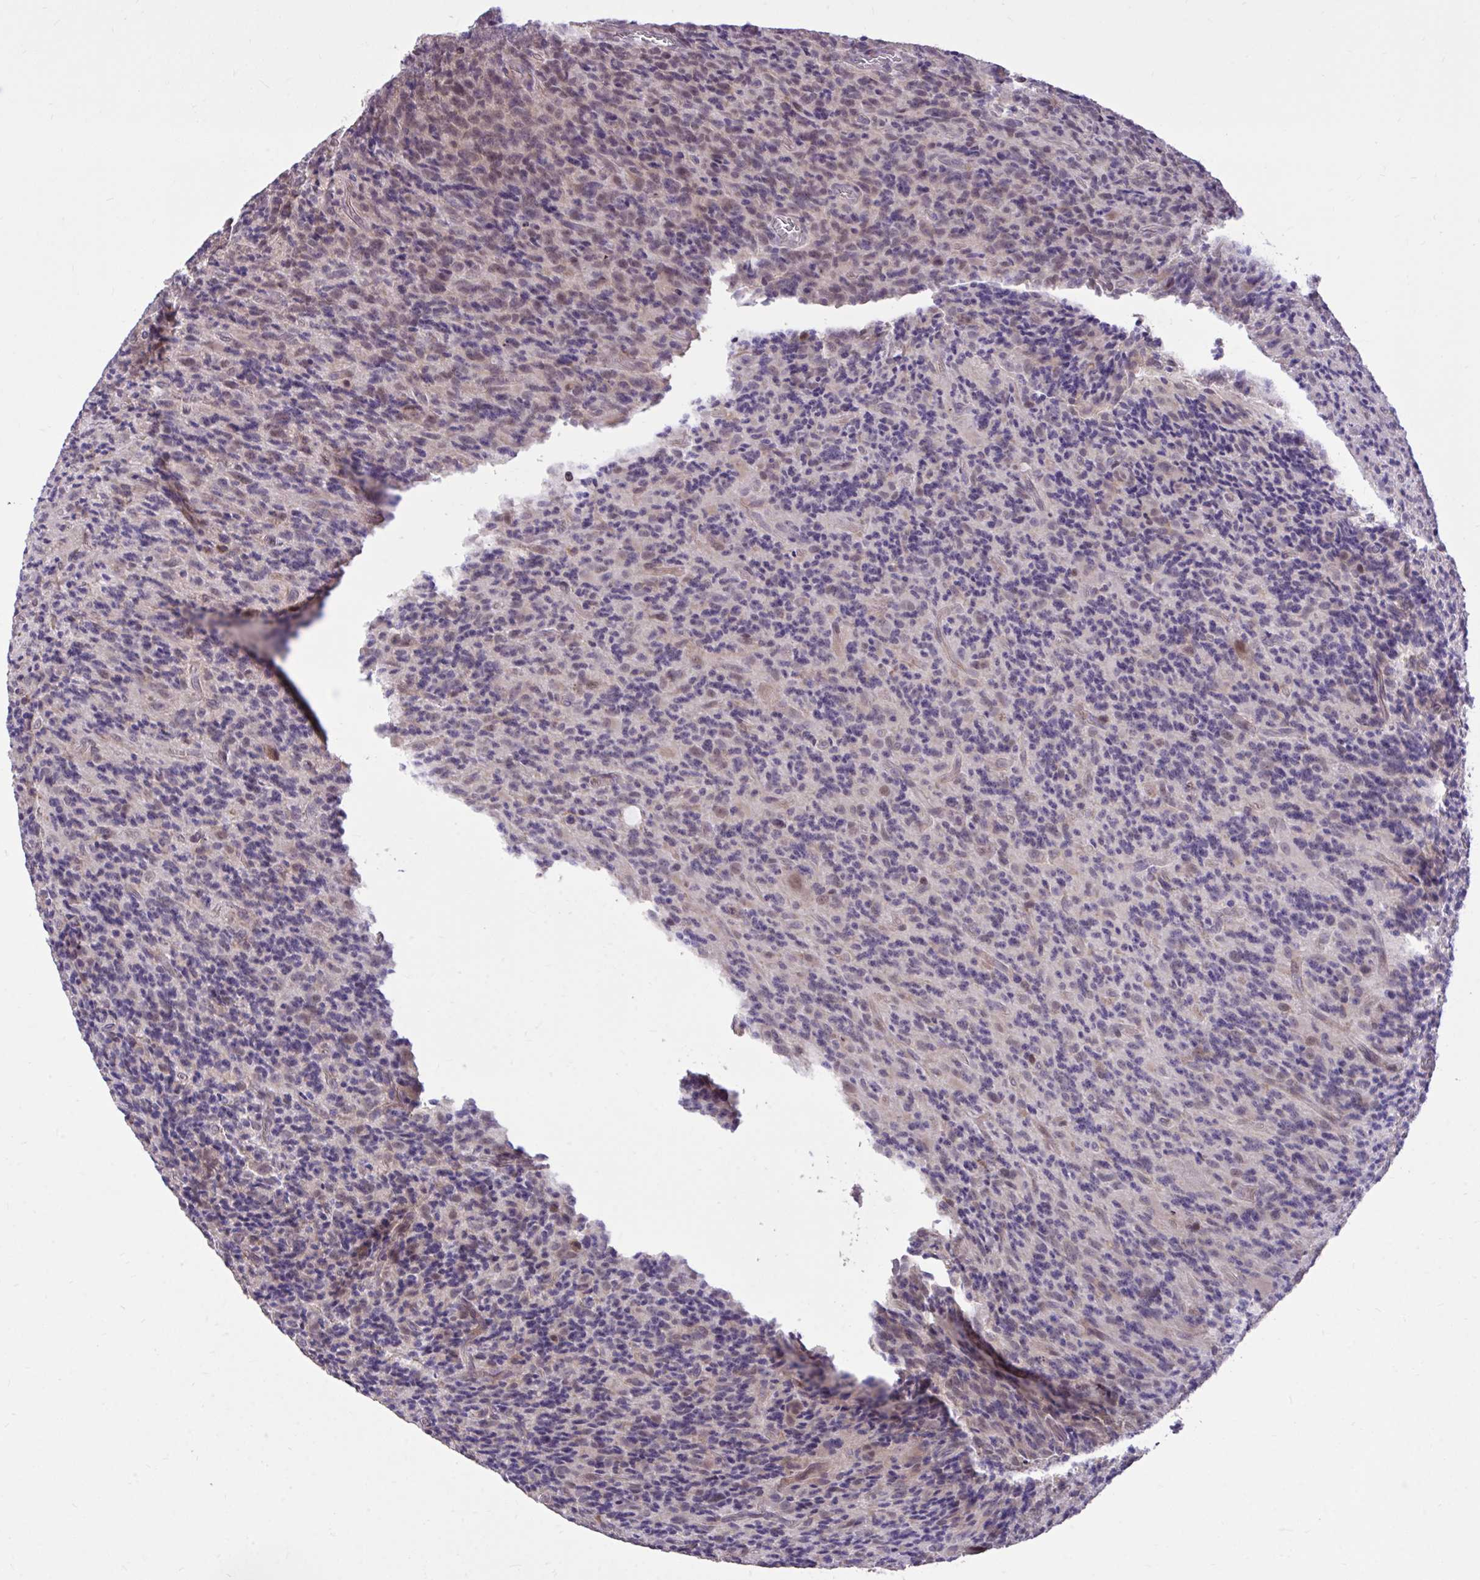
{"staining": {"intensity": "weak", "quantity": "<25%", "location": "nuclear"}, "tissue": "glioma", "cell_type": "Tumor cells", "image_type": "cancer", "snomed": [{"axis": "morphology", "description": "Glioma, malignant, High grade"}, {"axis": "topography", "description": "Brain"}], "caption": "IHC image of neoplastic tissue: malignant glioma (high-grade) stained with DAB shows no significant protein expression in tumor cells.", "gene": "IGFL2", "patient": {"sex": "male", "age": 76}}